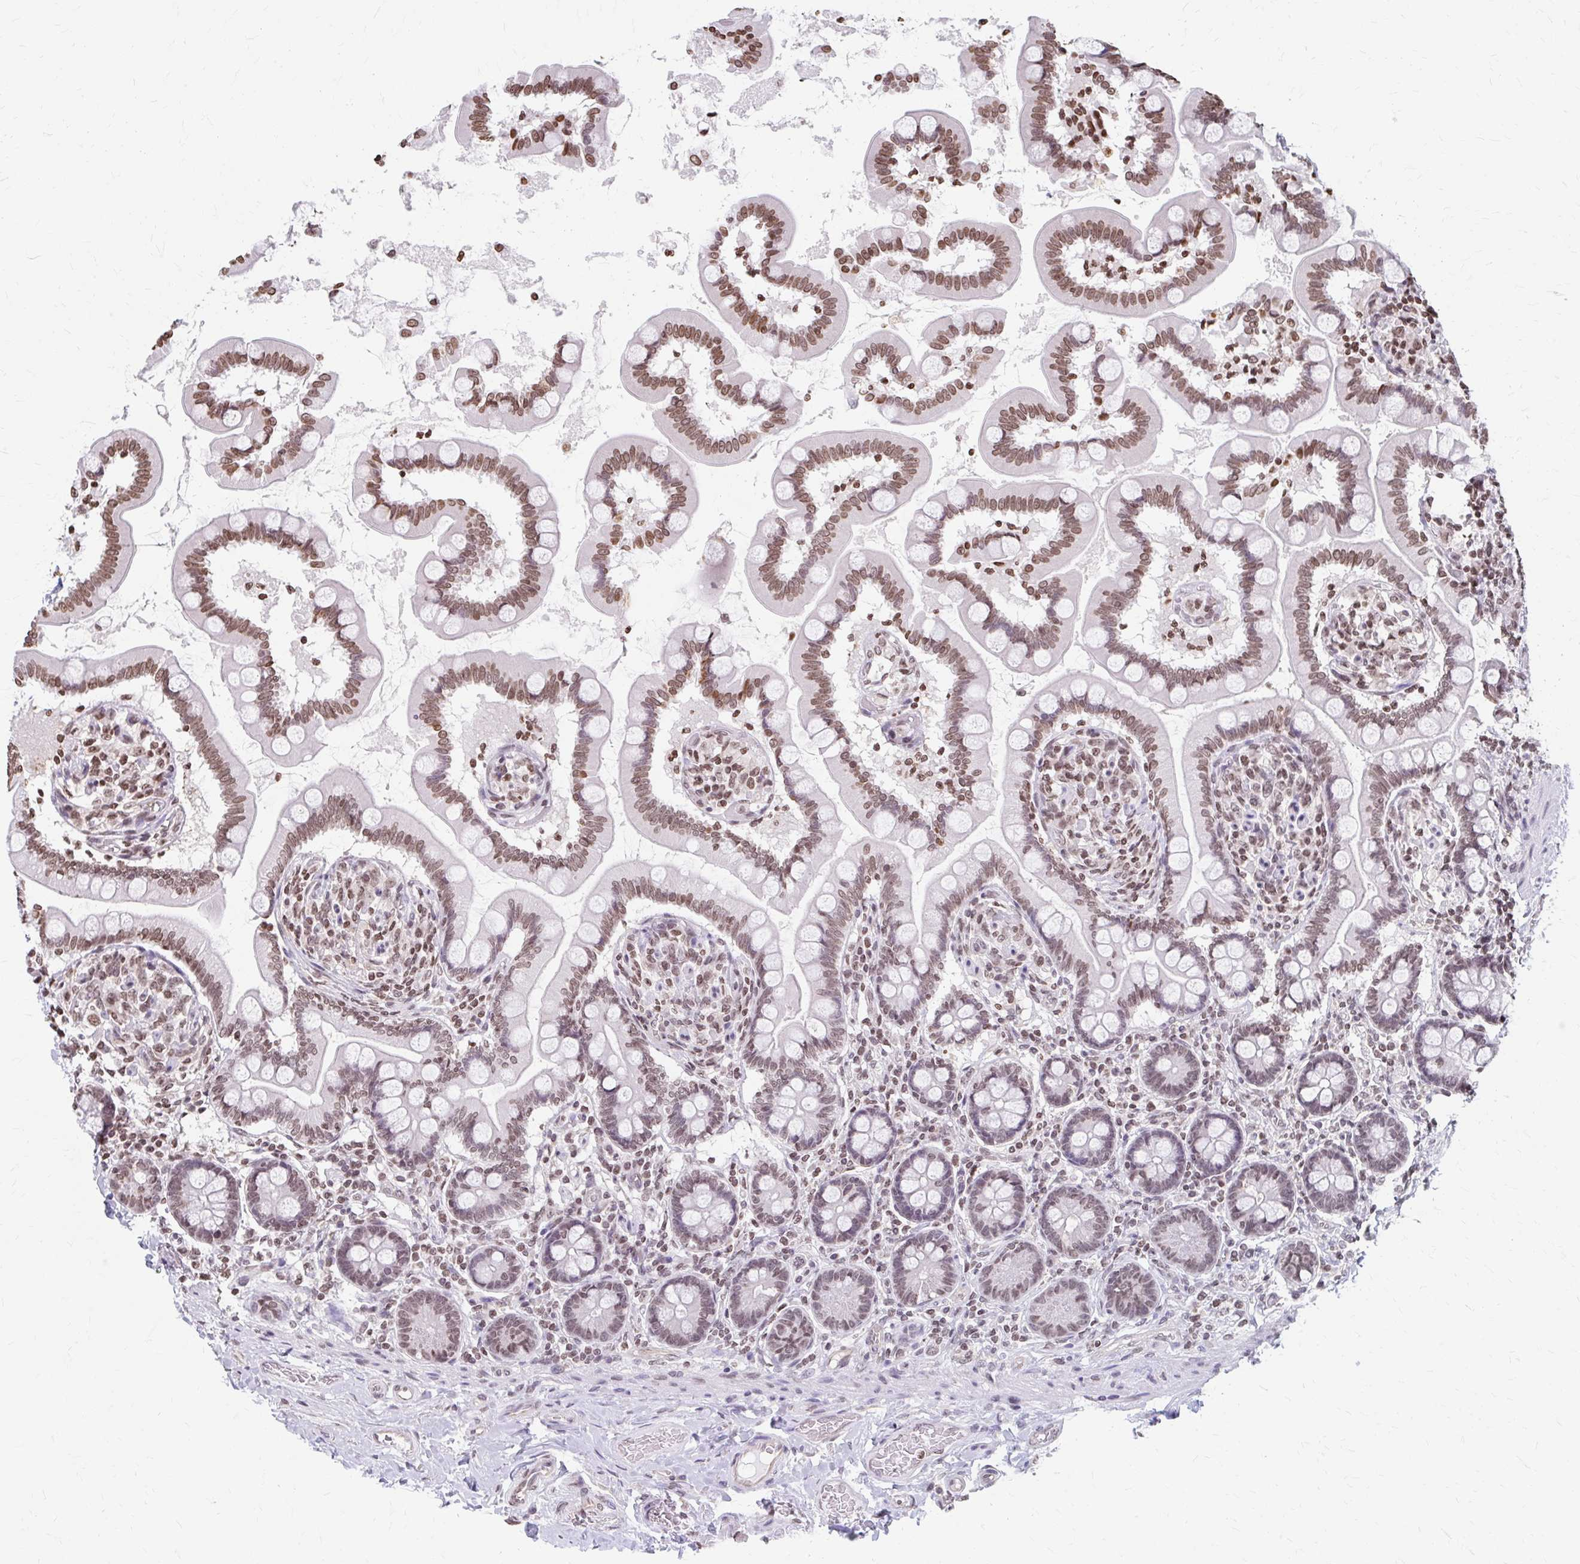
{"staining": {"intensity": "moderate", "quantity": ">75%", "location": "nuclear"}, "tissue": "small intestine", "cell_type": "Glandular cells", "image_type": "normal", "snomed": [{"axis": "morphology", "description": "Normal tissue, NOS"}, {"axis": "topography", "description": "Small intestine"}], "caption": "This micrograph demonstrates immunohistochemistry staining of normal human small intestine, with medium moderate nuclear staining in about >75% of glandular cells.", "gene": "ORC3", "patient": {"sex": "female", "age": 64}}